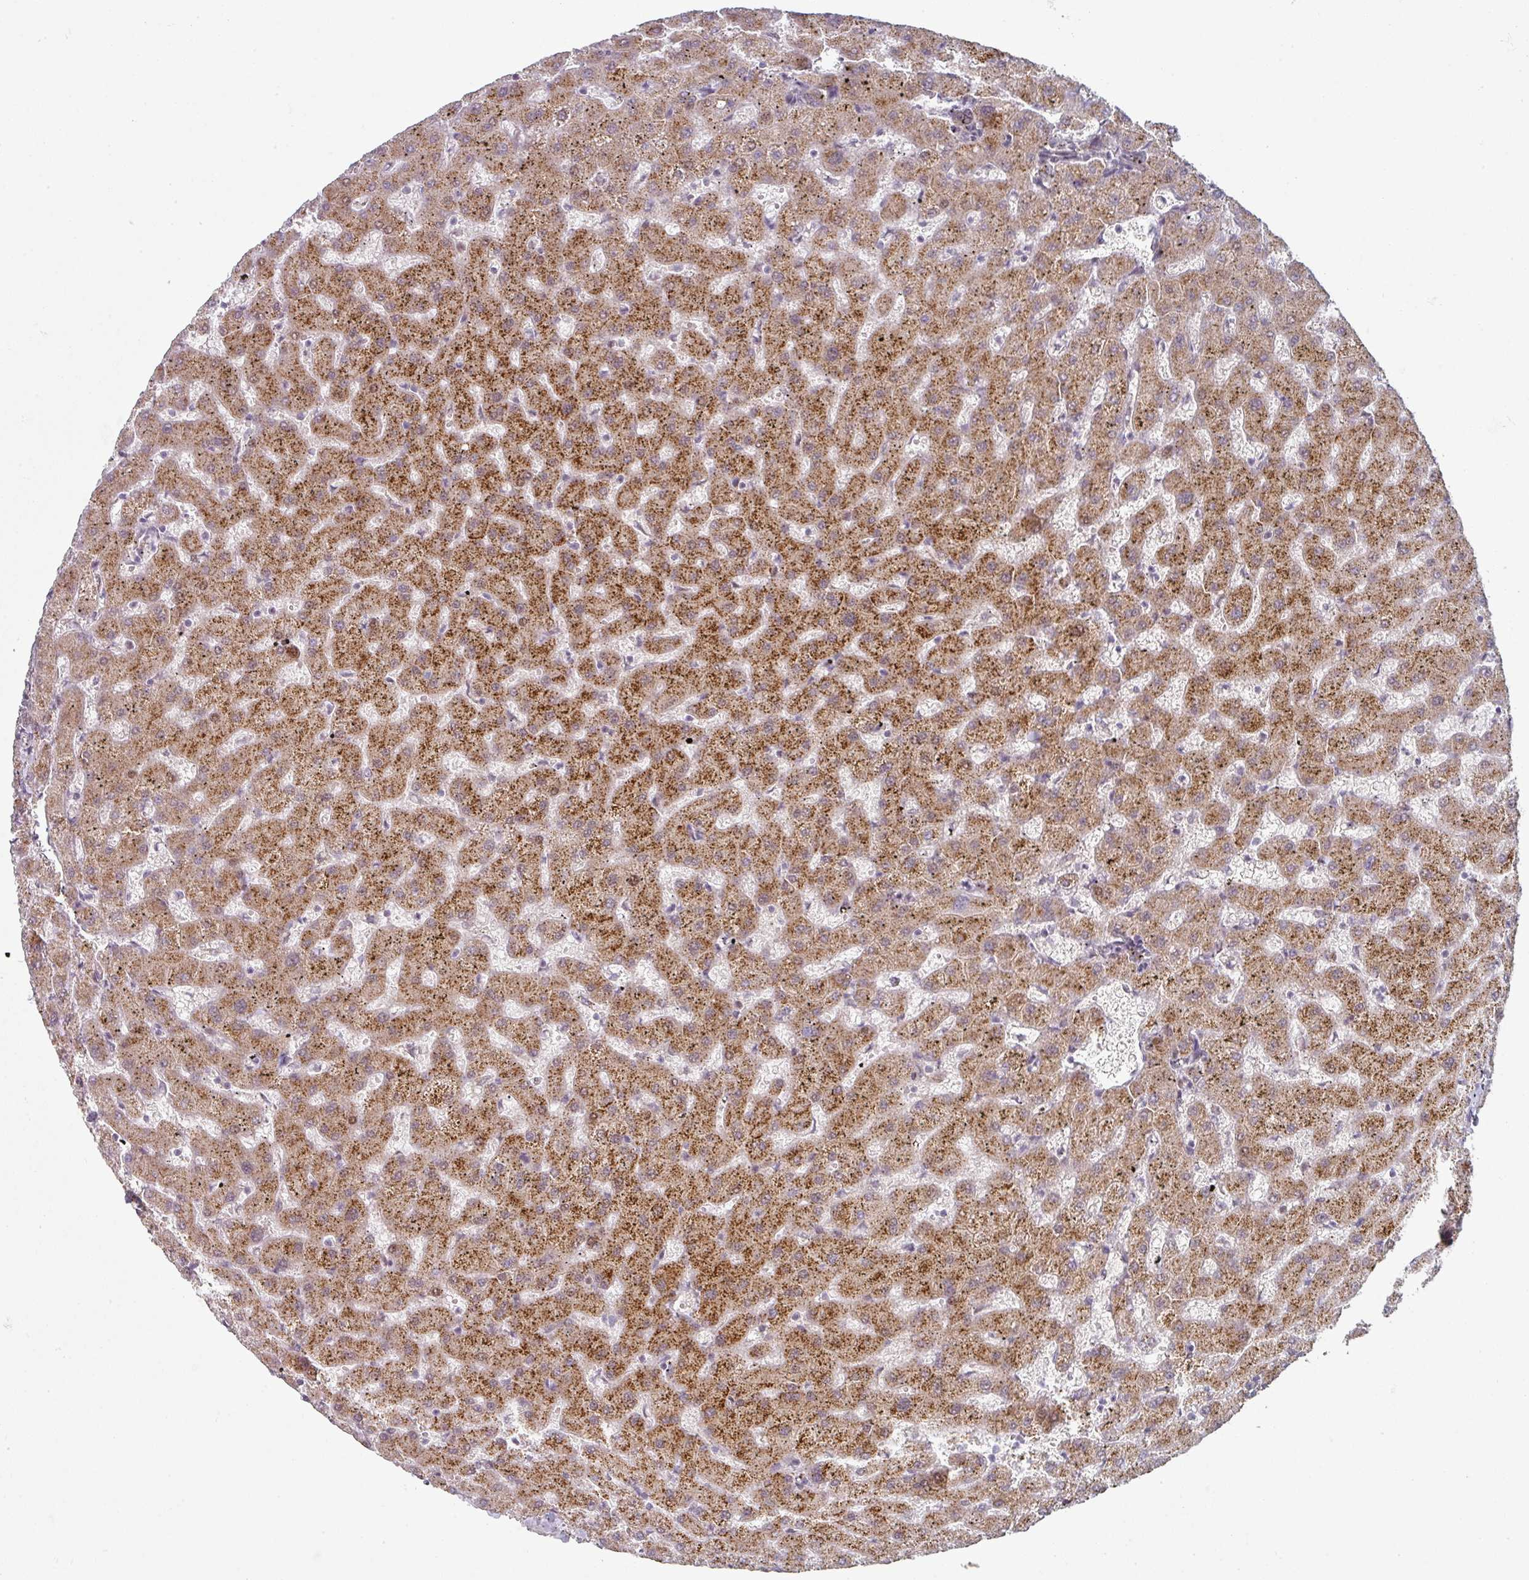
{"staining": {"intensity": "weak", "quantity": ">75%", "location": "cytoplasmic/membranous"}, "tissue": "liver", "cell_type": "Cholangiocytes", "image_type": "normal", "snomed": [{"axis": "morphology", "description": "Normal tissue, NOS"}, {"axis": "topography", "description": "Liver"}], "caption": "Unremarkable liver exhibits weak cytoplasmic/membranous expression in about >75% of cholangiocytes, visualized by immunohistochemistry.", "gene": "TMCC1", "patient": {"sex": "female", "age": 63}}